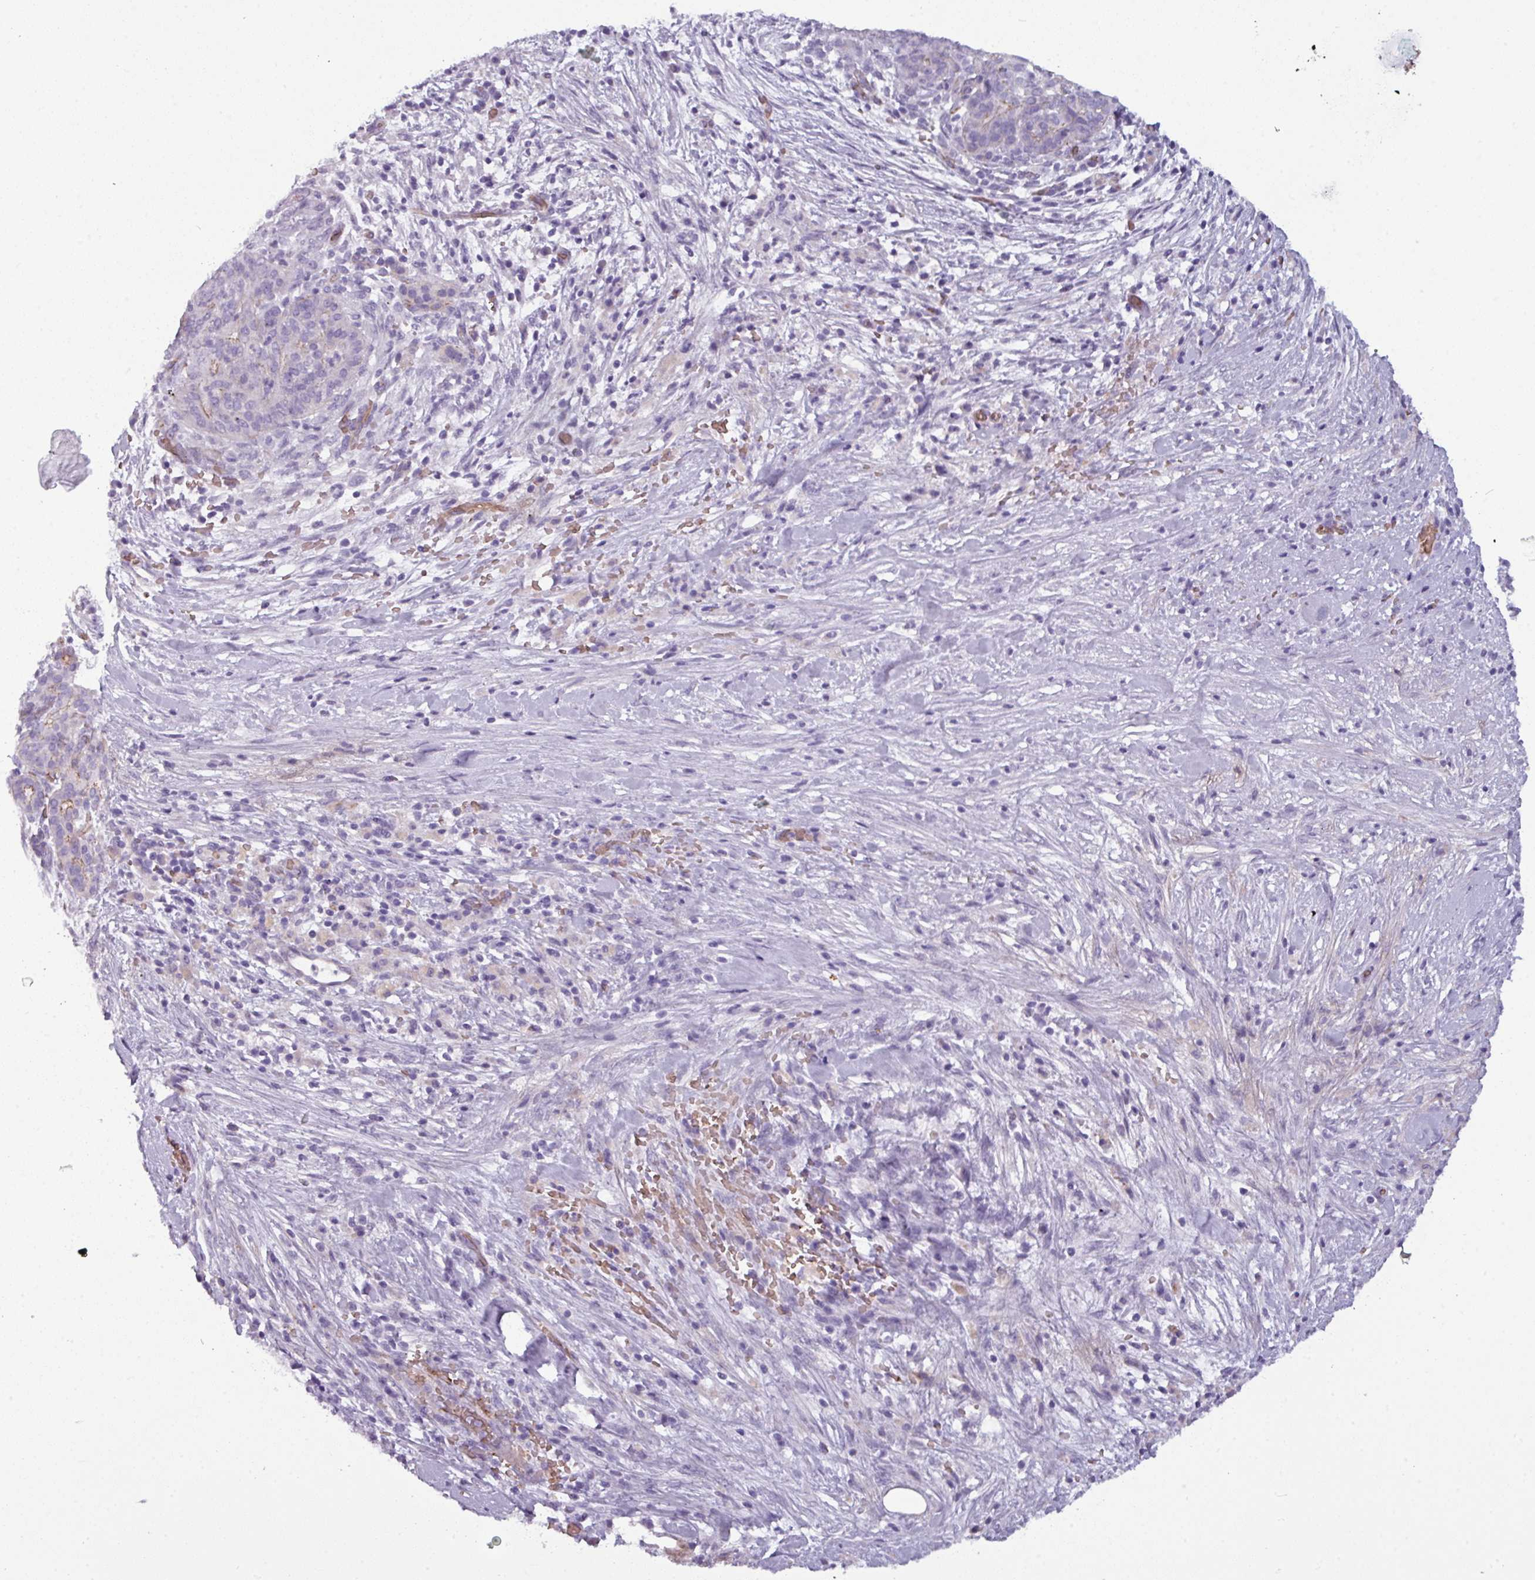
{"staining": {"intensity": "negative", "quantity": "none", "location": "none"}, "tissue": "pancreatic cancer", "cell_type": "Tumor cells", "image_type": "cancer", "snomed": [{"axis": "morphology", "description": "Adenocarcinoma, NOS"}, {"axis": "topography", "description": "Pancreas"}], "caption": "There is no significant staining in tumor cells of pancreatic cancer.", "gene": "AREL1", "patient": {"sex": "male", "age": 44}}